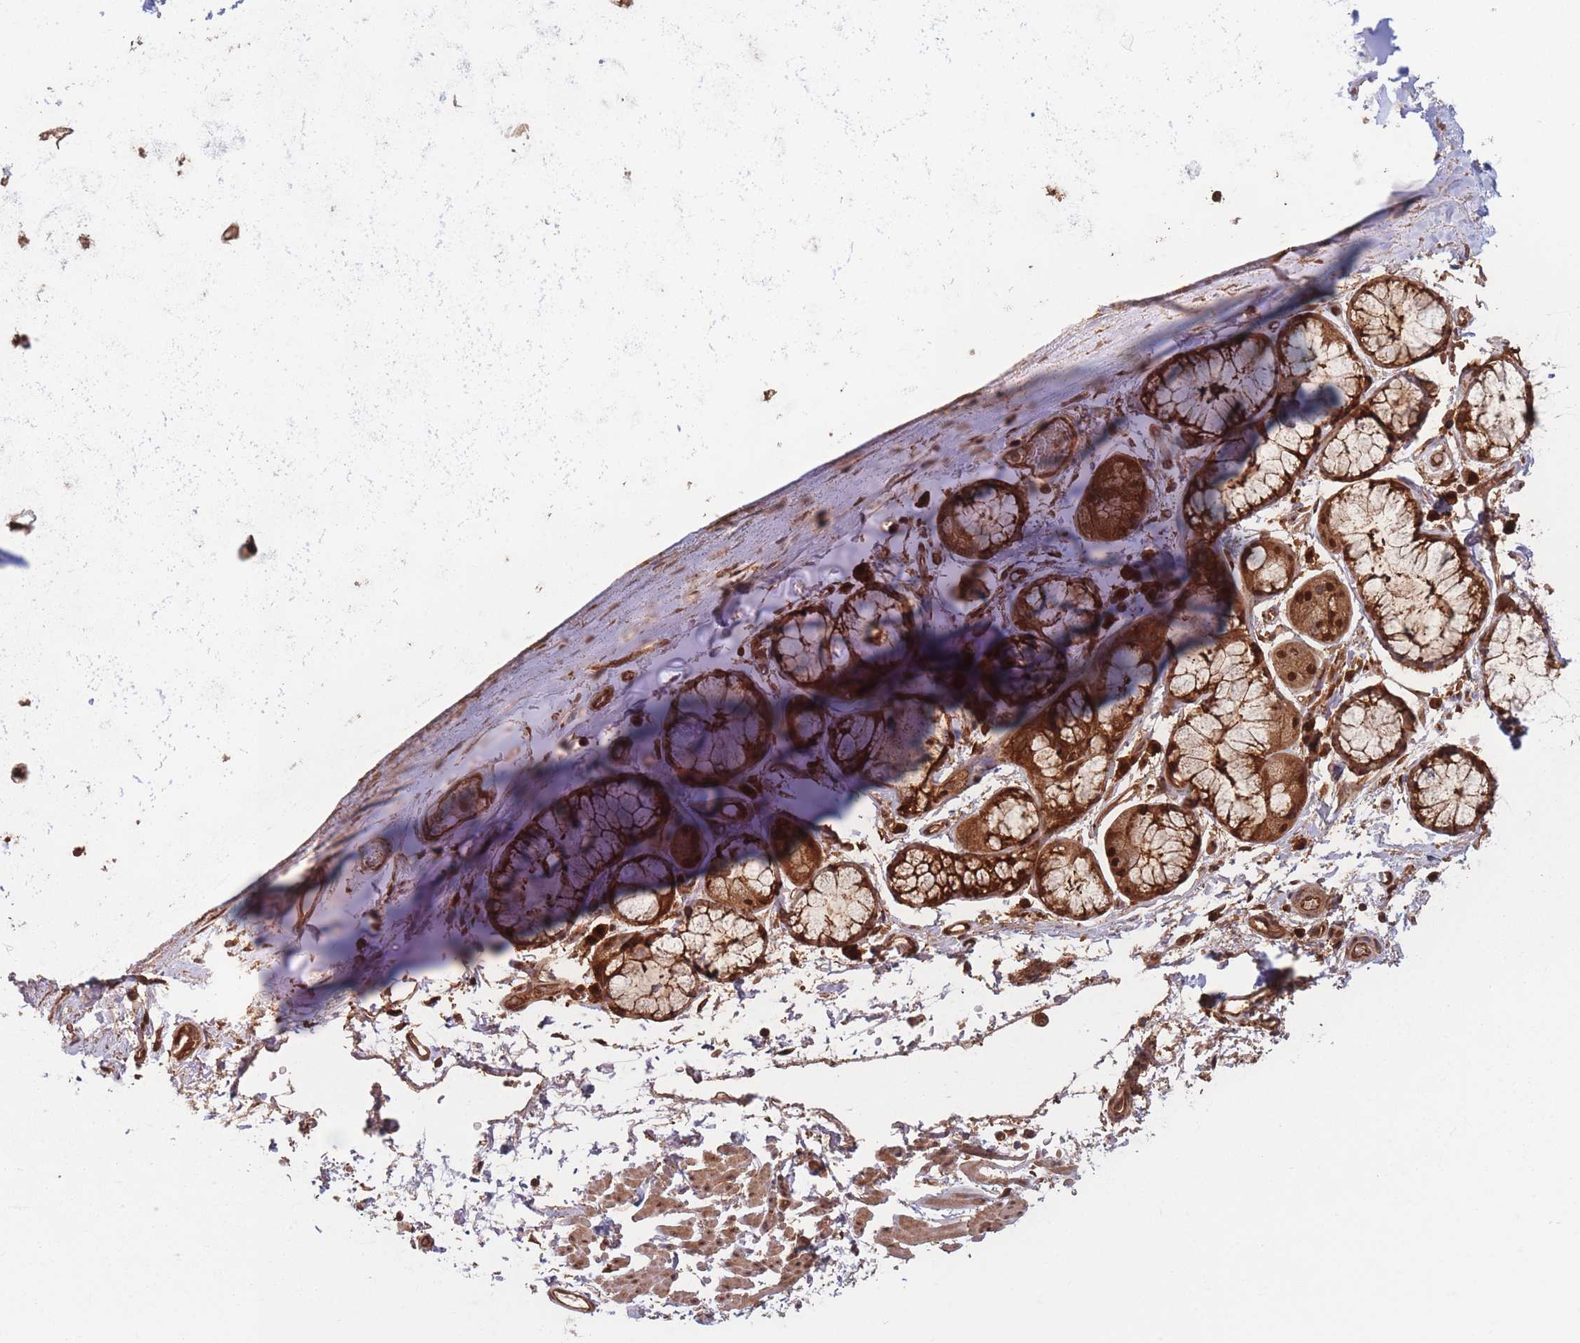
{"staining": {"intensity": "negative", "quantity": "none", "location": "none"}, "tissue": "soft tissue", "cell_type": "Chondrocytes", "image_type": "normal", "snomed": [{"axis": "morphology", "description": "Normal tissue, NOS"}, {"axis": "topography", "description": "Cartilage tissue"}], "caption": "Immunohistochemical staining of unremarkable human soft tissue displays no significant staining in chondrocytes.", "gene": "PODXL2", "patient": {"sex": "male", "age": 73}}